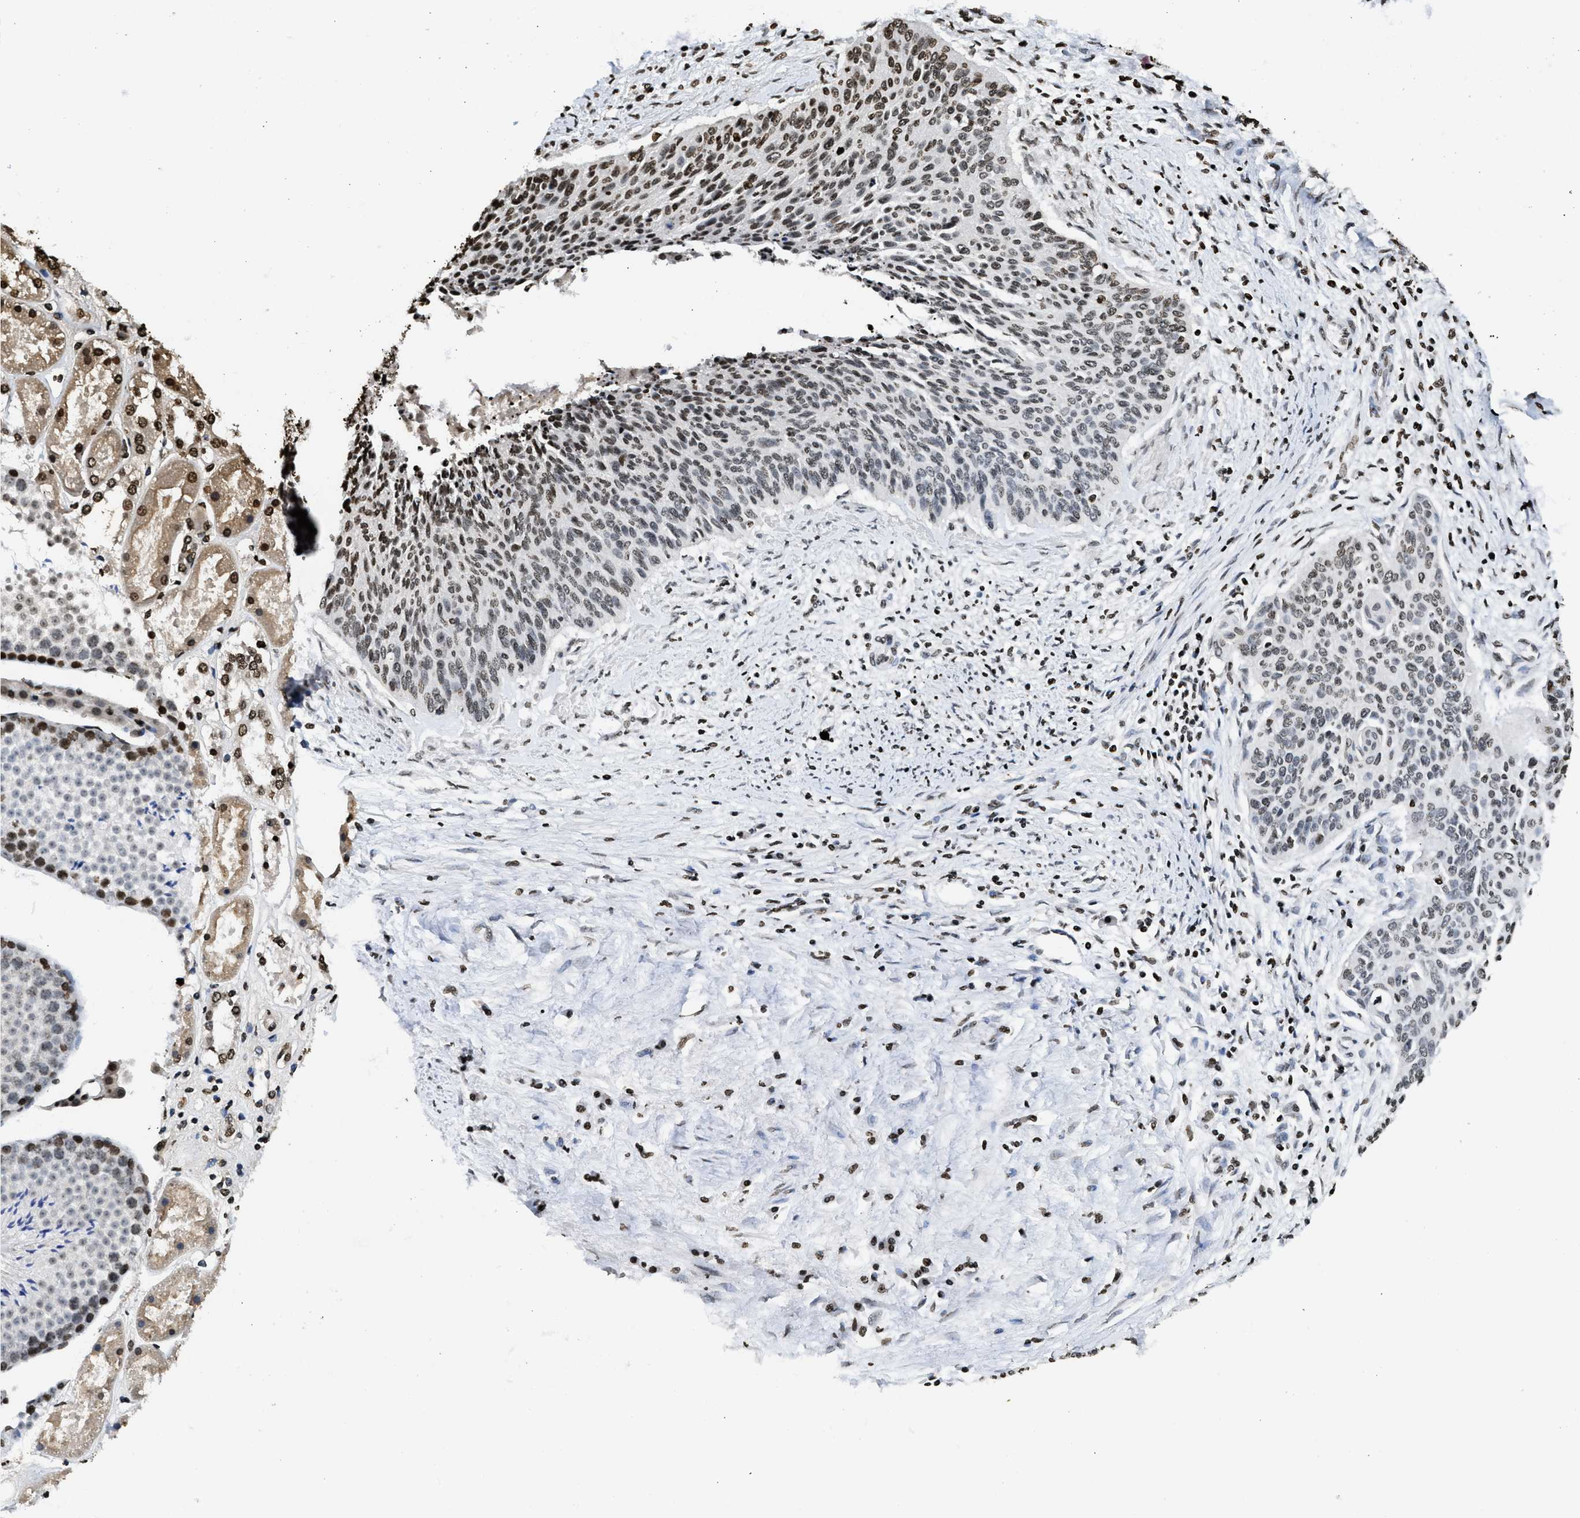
{"staining": {"intensity": "weak", "quantity": "25%-75%", "location": "nuclear"}, "tissue": "cervical cancer", "cell_type": "Tumor cells", "image_type": "cancer", "snomed": [{"axis": "morphology", "description": "Squamous cell carcinoma, NOS"}, {"axis": "topography", "description": "Cervix"}], "caption": "Cervical cancer stained for a protein reveals weak nuclear positivity in tumor cells.", "gene": "RRAGC", "patient": {"sex": "female", "age": 55}}